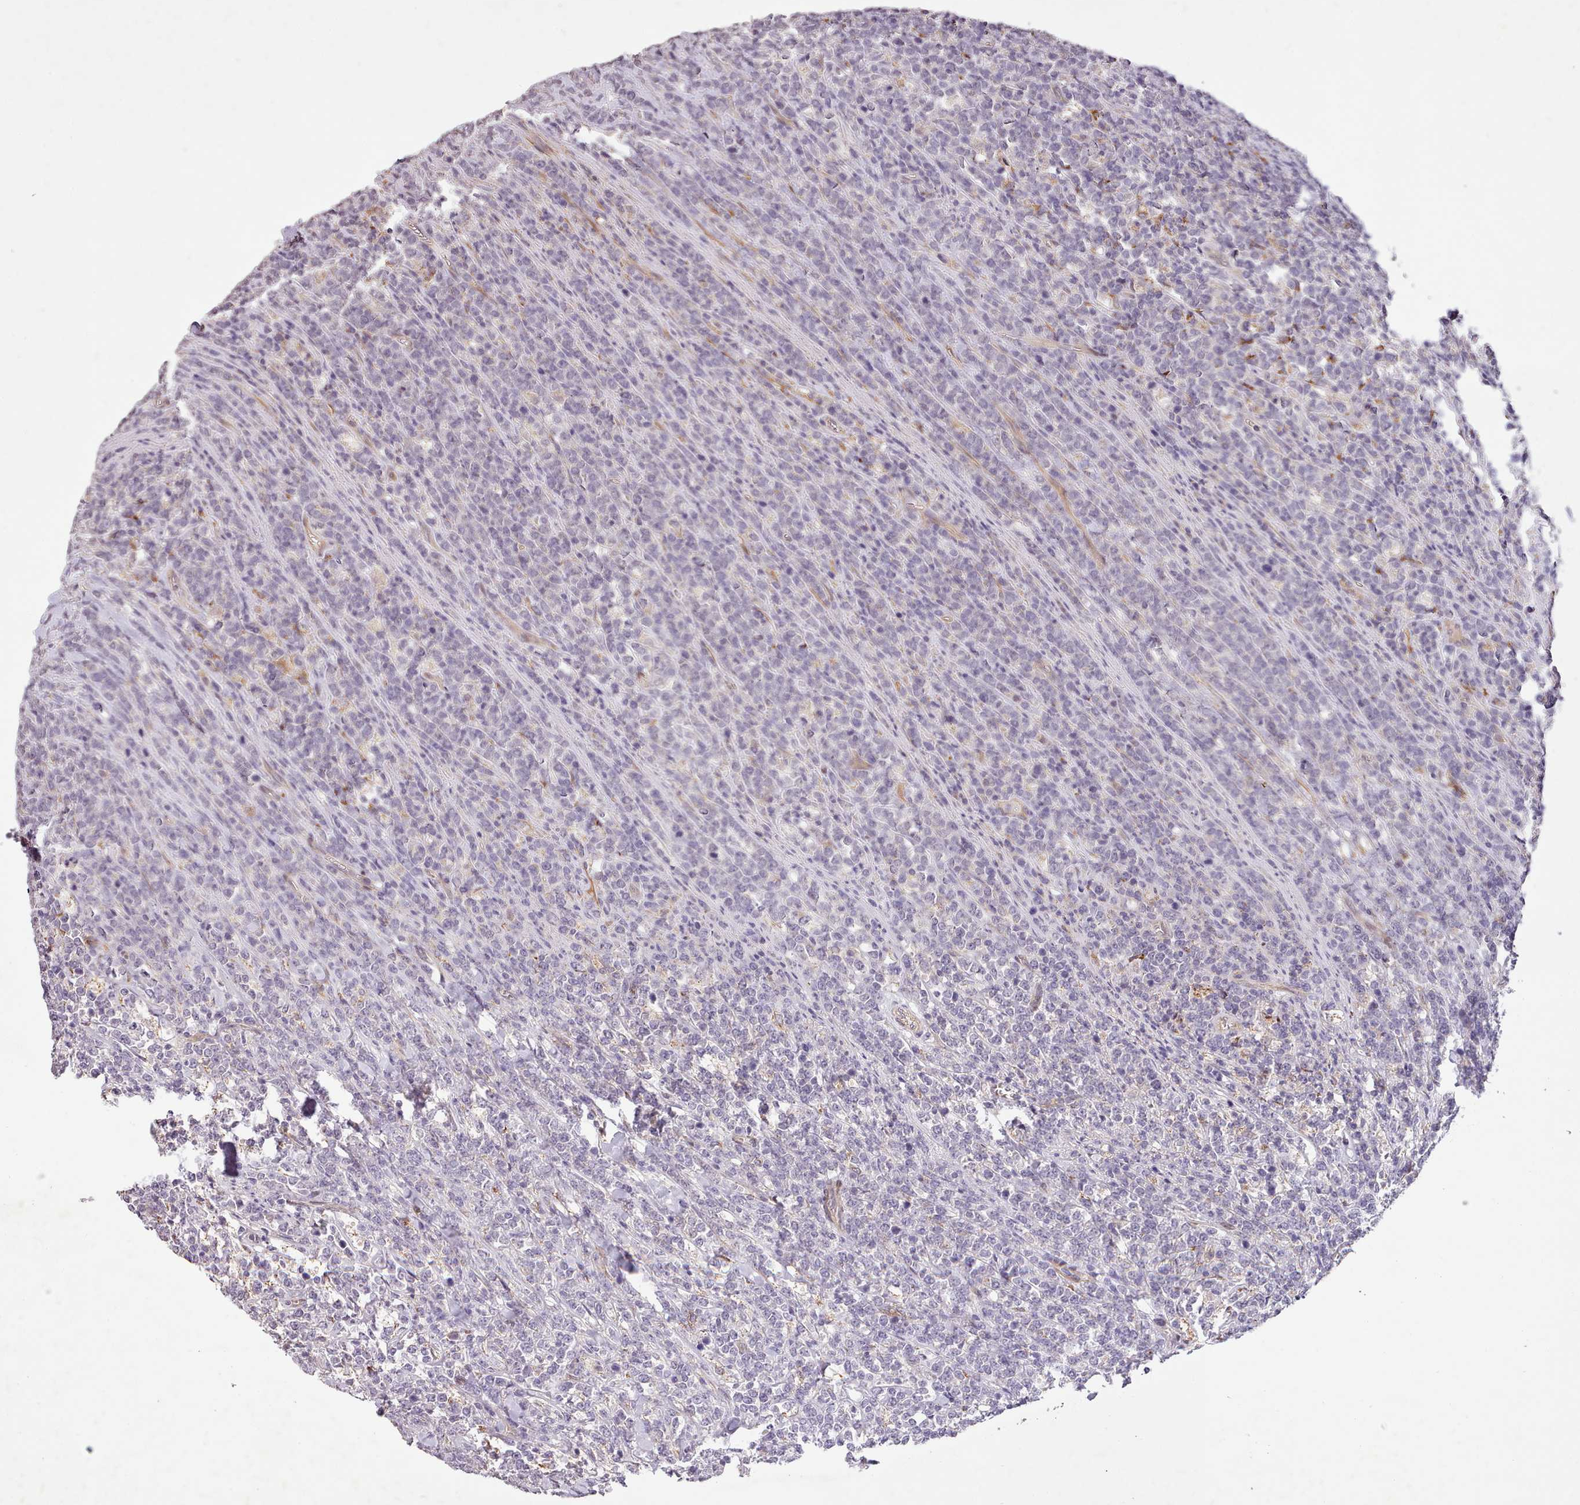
{"staining": {"intensity": "negative", "quantity": "none", "location": "none"}, "tissue": "lymphoma", "cell_type": "Tumor cells", "image_type": "cancer", "snomed": [{"axis": "morphology", "description": "Malignant lymphoma, non-Hodgkin's type, High grade"}, {"axis": "topography", "description": "Small intestine"}], "caption": "A high-resolution image shows immunohistochemistry (IHC) staining of lymphoma, which exhibits no significant expression in tumor cells.", "gene": "ZNF658", "patient": {"sex": "male", "age": 8}}